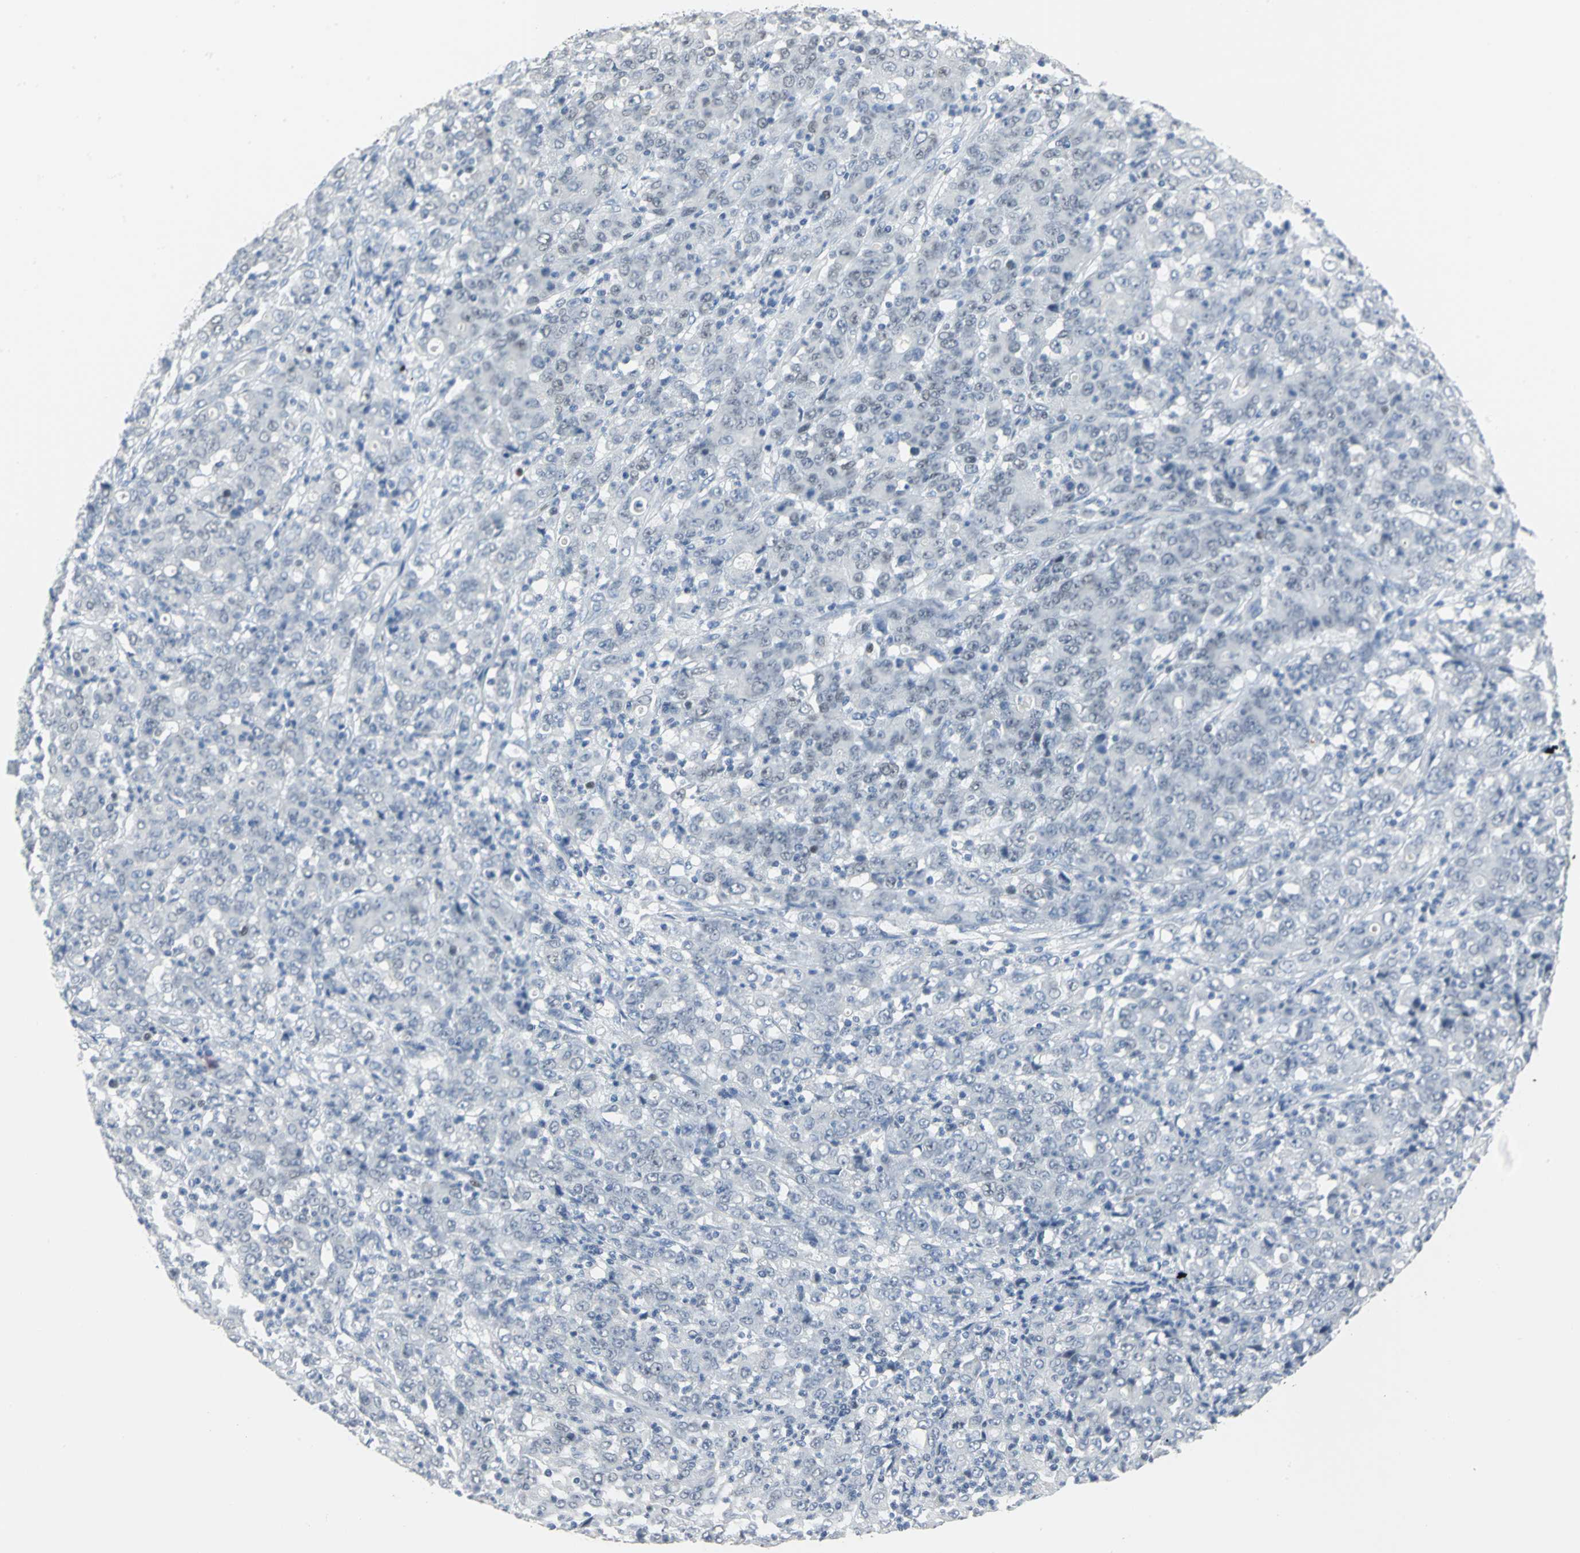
{"staining": {"intensity": "negative", "quantity": "none", "location": "none"}, "tissue": "stomach cancer", "cell_type": "Tumor cells", "image_type": "cancer", "snomed": [{"axis": "morphology", "description": "Adenocarcinoma, NOS"}, {"axis": "topography", "description": "Stomach, lower"}], "caption": "Tumor cells are negative for brown protein staining in stomach cancer. The staining was performed using DAB to visualize the protein expression in brown, while the nuclei were stained in blue with hematoxylin (Magnification: 20x).", "gene": "MCM3", "patient": {"sex": "female", "age": 71}}